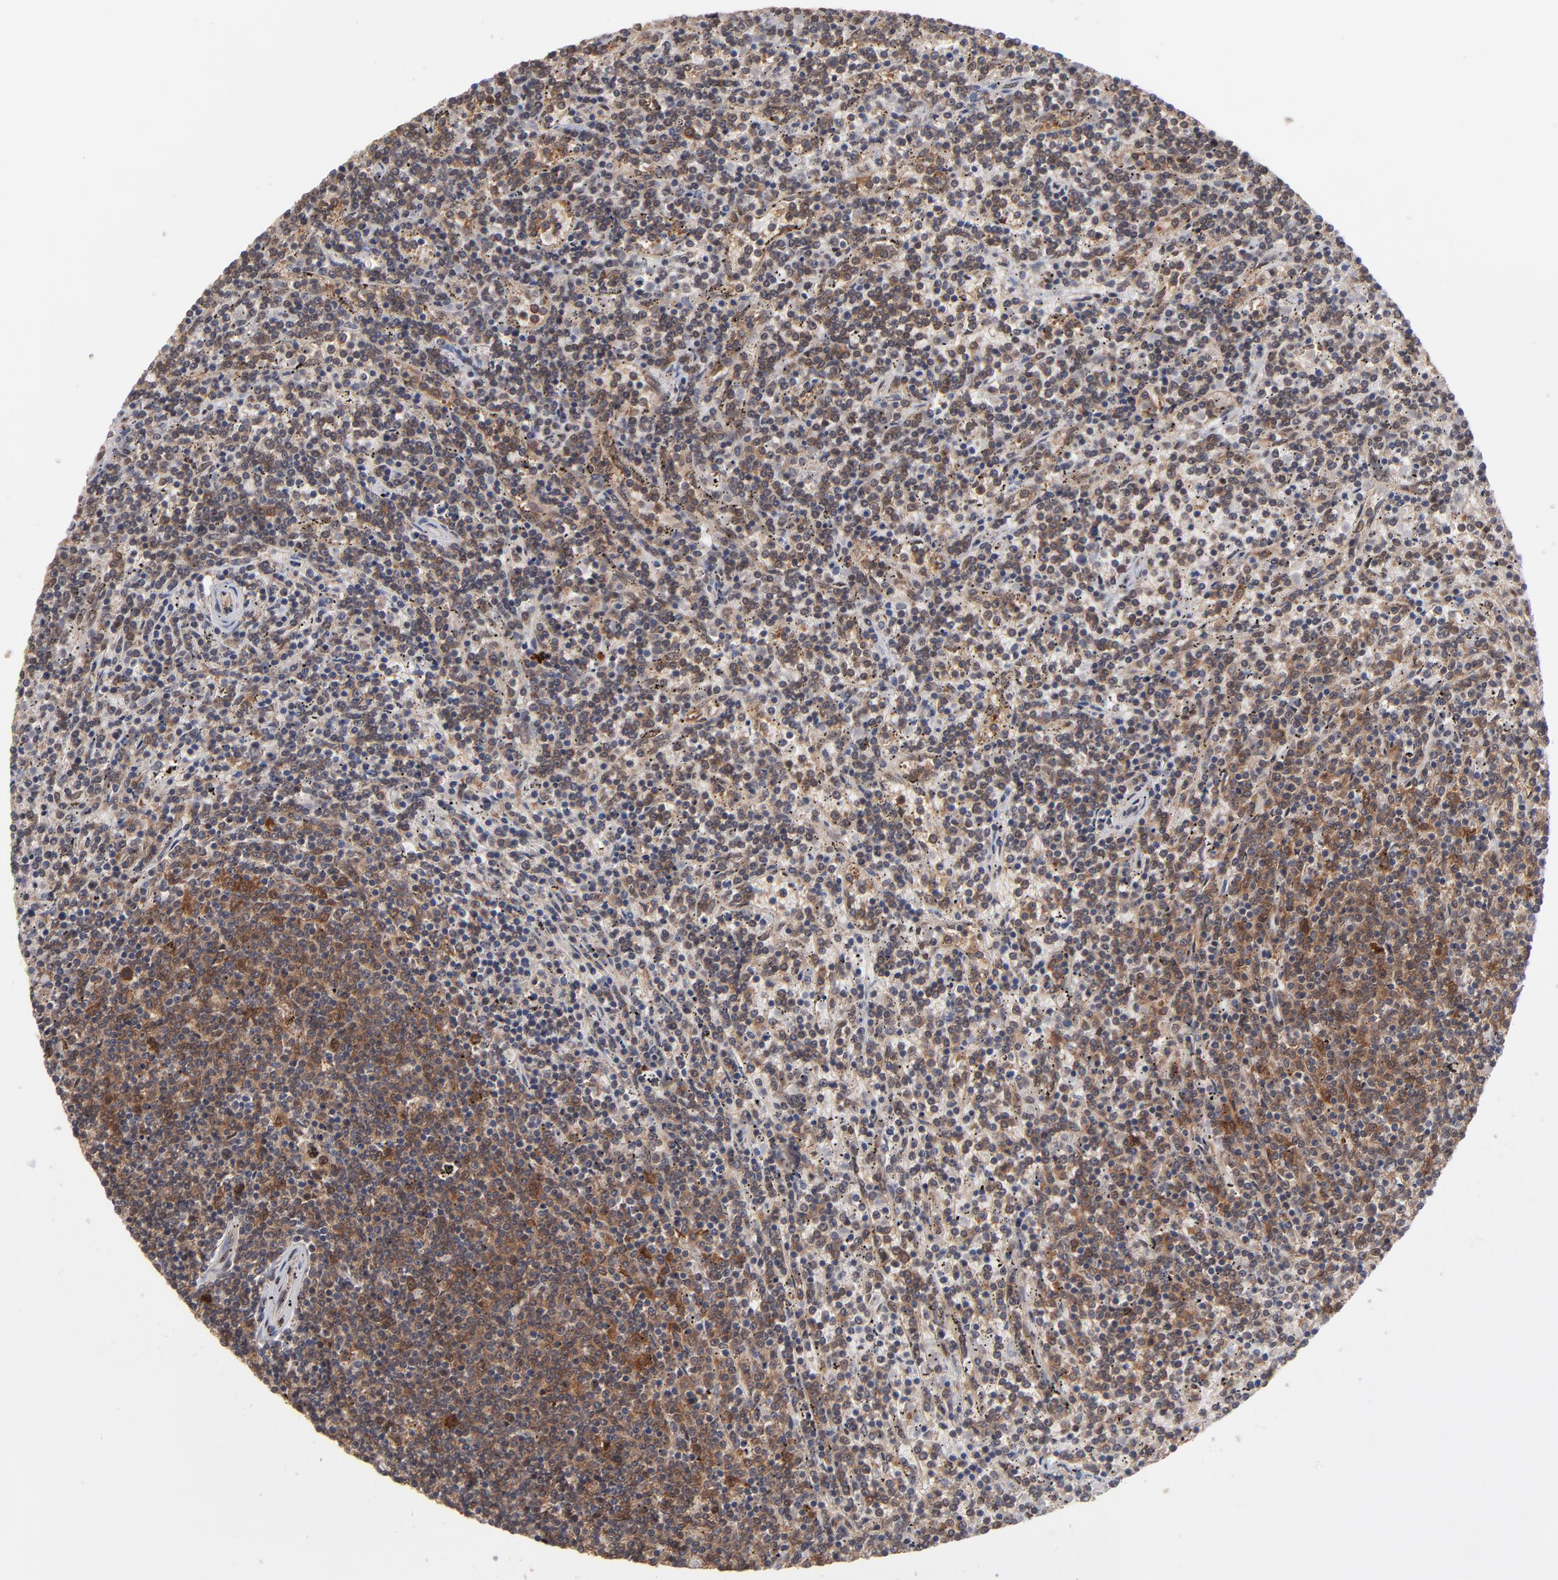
{"staining": {"intensity": "moderate", "quantity": "<25%", "location": "cytoplasmic/membranous,nuclear"}, "tissue": "lymphoma", "cell_type": "Tumor cells", "image_type": "cancer", "snomed": [{"axis": "morphology", "description": "Malignant lymphoma, non-Hodgkin's type, Low grade"}, {"axis": "topography", "description": "Spleen"}], "caption": "Lymphoma stained with IHC shows moderate cytoplasmic/membranous and nuclear expression in approximately <25% of tumor cells.", "gene": "HUWE1", "patient": {"sex": "female", "age": 50}}